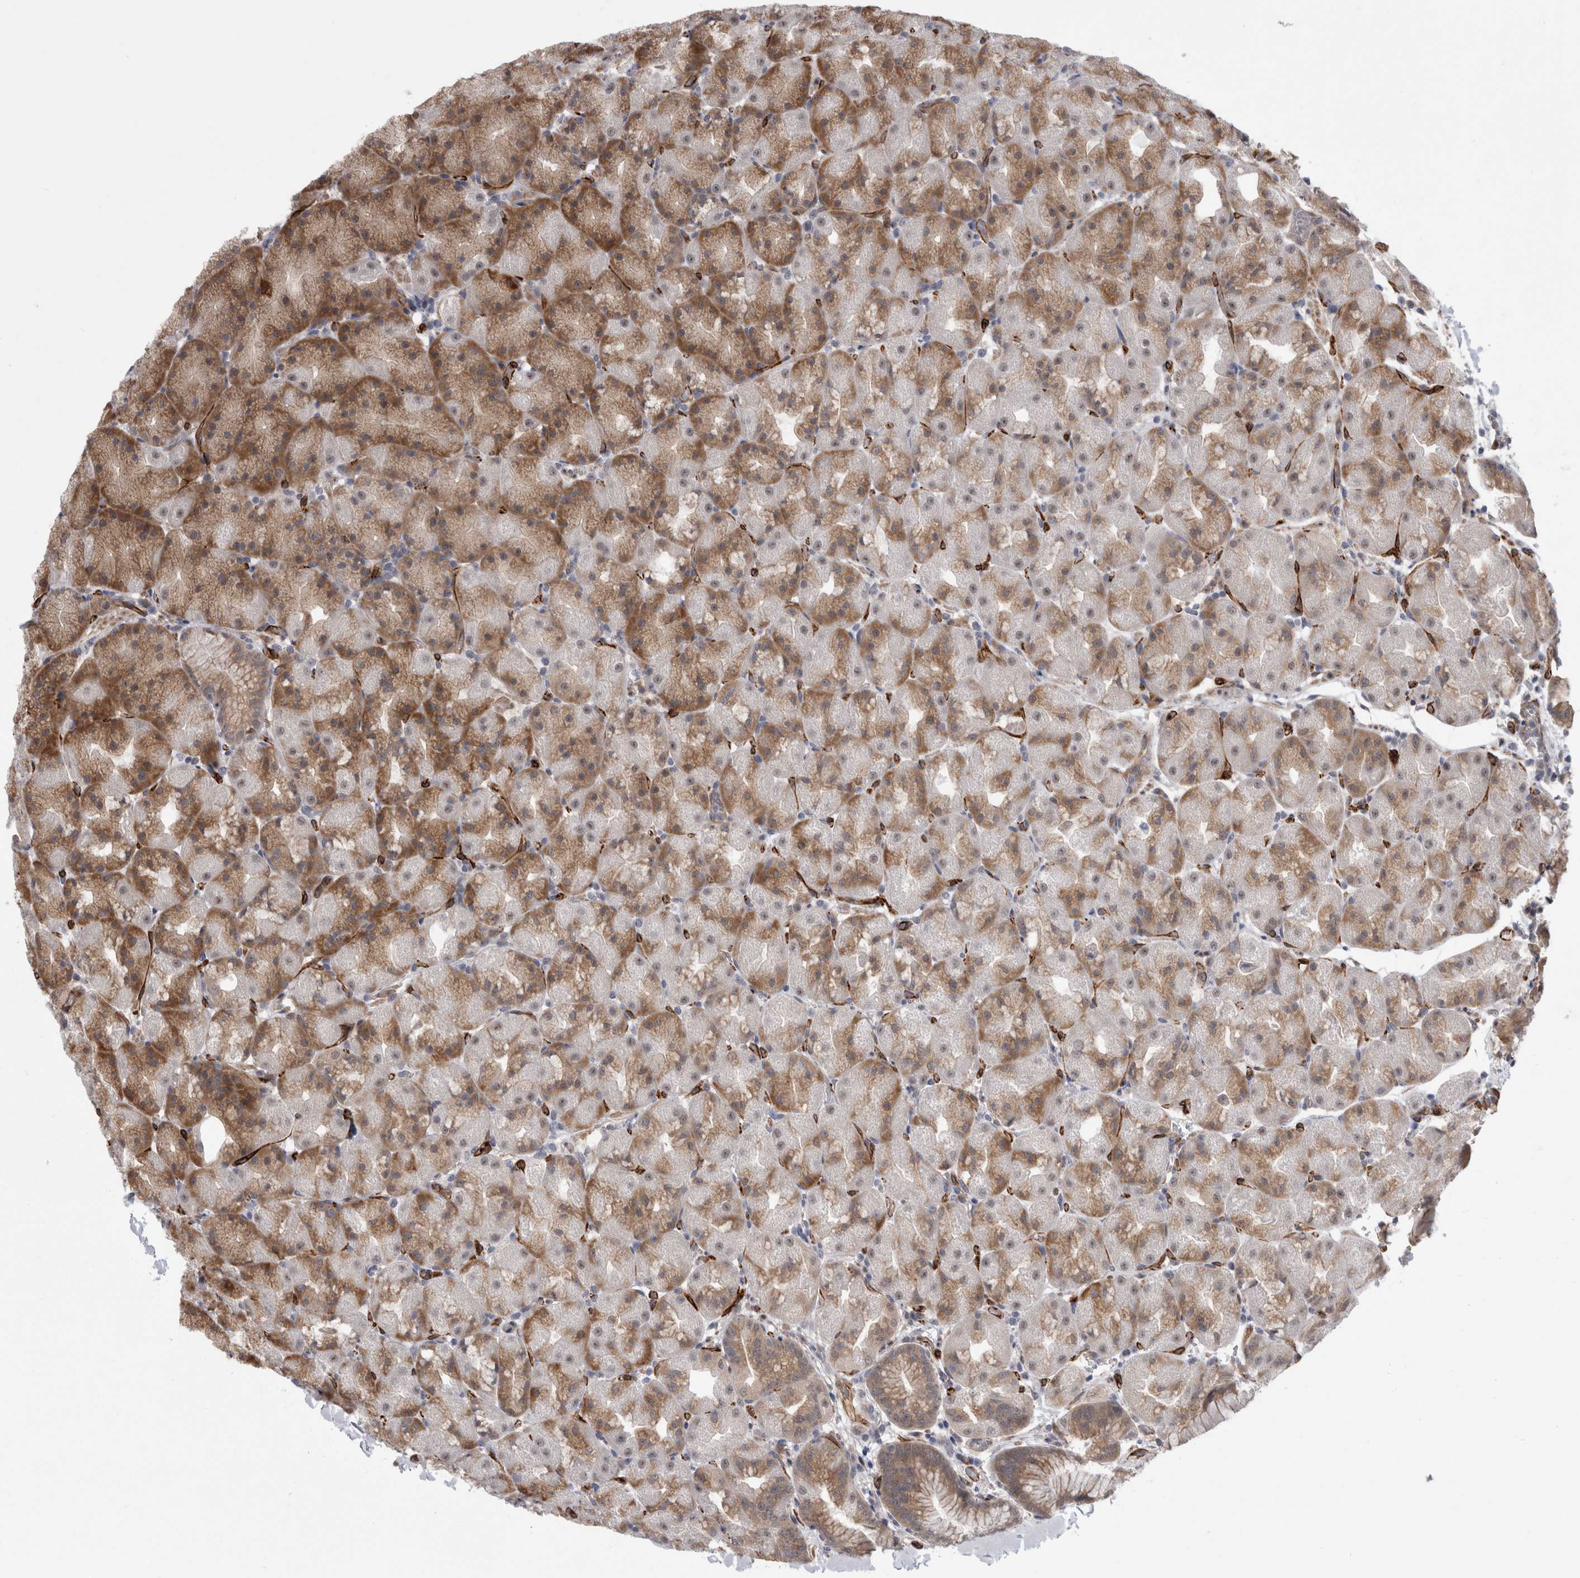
{"staining": {"intensity": "moderate", "quantity": "25%-75%", "location": "cytoplasmic/membranous"}, "tissue": "stomach", "cell_type": "Glandular cells", "image_type": "normal", "snomed": [{"axis": "morphology", "description": "Normal tissue, NOS"}, {"axis": "topography", "description": "Stomach, upper"}, {"axis": "topography", "description": "Stomach"}], "caption": "High-magnification brightfield microscopy of normal stomach stained with DAB (brown) and counterstained with hematoxylin (blue). glandular cells exhibit moderate cytoplasmic/membranous positivity is seen in about25%-75% of cells. The staining was performed using DAB, with brown indicating positive protein expression. Nuclei are stained blue with hematoxylin.", "gene": "FAM83H", "patient": {"sex": "male", "age": 48}}